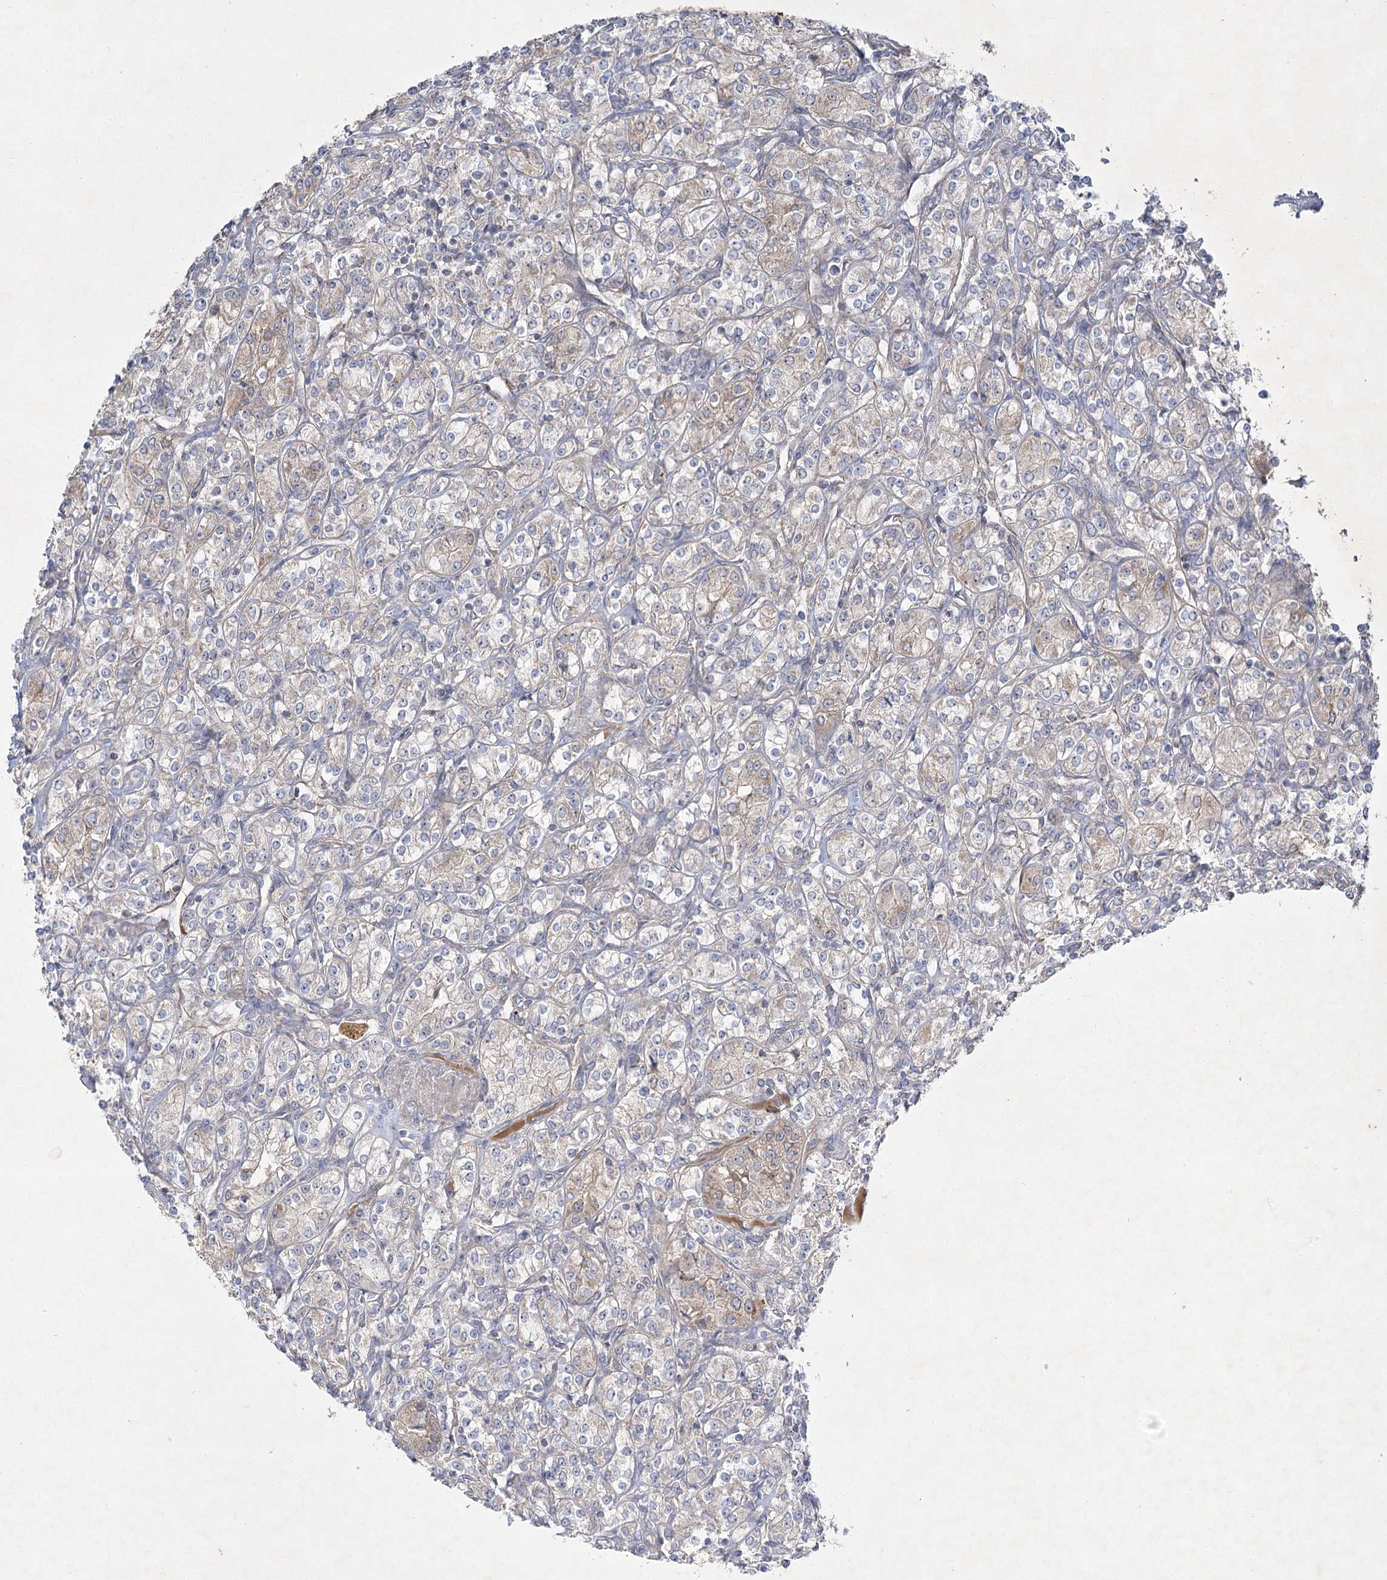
{"staining": {"intensity": "weak", "quantity": "<25%", "location": "cytoplasmic/membranous"}, "tissue": "renal cancer", "cell_type": "Tumor cells", "image_type": "cancer", "snomed": [{"axis": "morphology", "description": "Adenocarcinoma, NOS"}, {"axis": "topography", "description": "Kidney"}], "caption": "Histopathology image shows no protein expression in tumor cells of renal adenocarcinoma tissue. The staining was performed using DAB to visualize the protein expression in brown, while the nuclei were stained in blue with hematoxylin (Magnification: 20x).", "gene": "KIAA0825", "patient": {"sex": "male", "age": 77}}